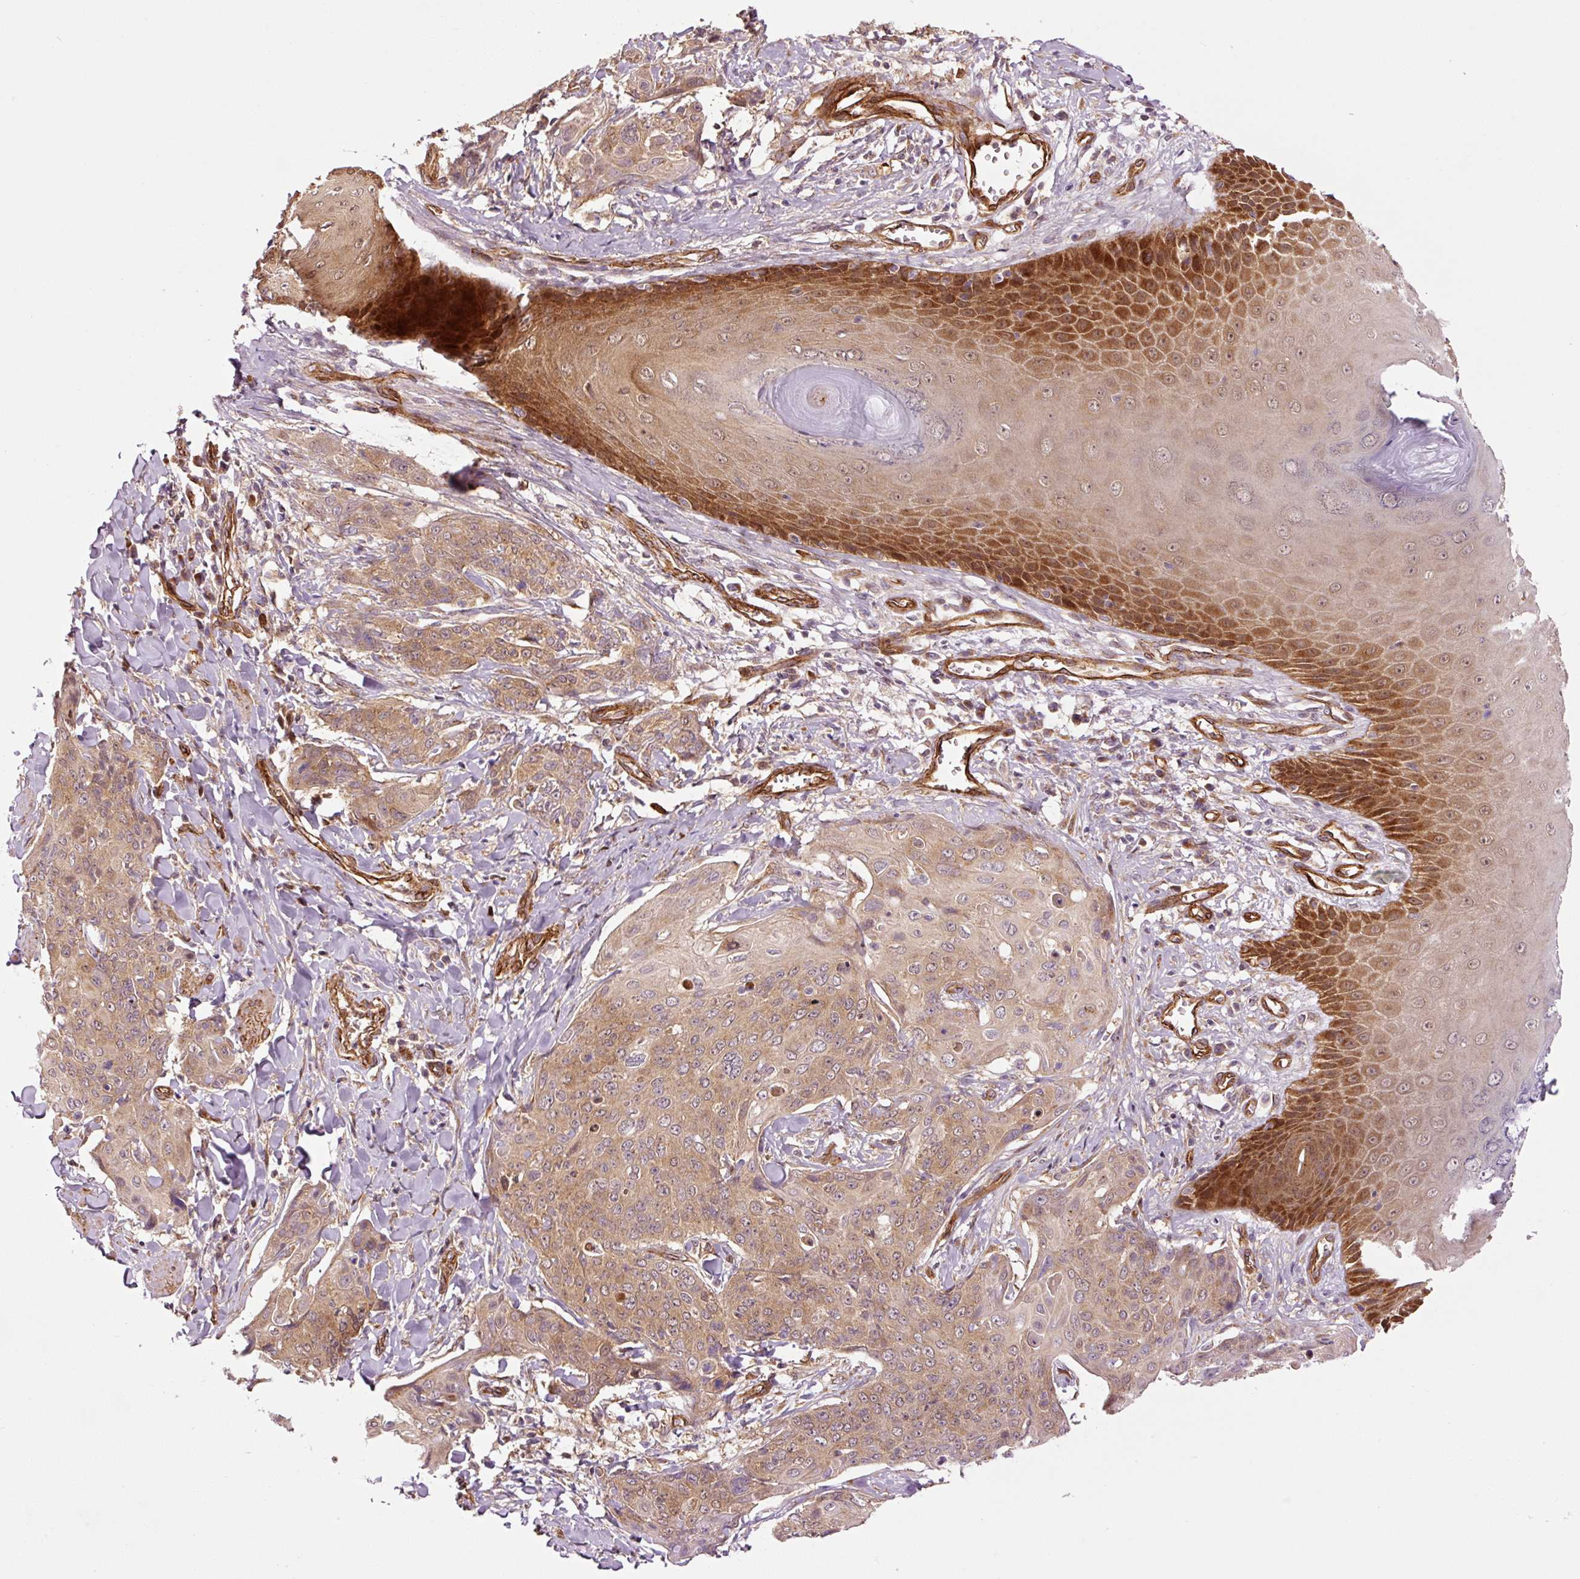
{"staining": {"intensity": "moderate", "quantity": ">75%", "location": "cytoplasmic/membranous"}, "tissue": "skin cancer", "cell_type": "Tumor cells", "image_type": "cancer", "snomed": [{"axis": "morphology", "description": "Squamous cell carcinoma, NOS"}, {"axis": "topography", "description": "Skin"}, {"axis": "topography", "description": "Vulva"}], "caption": "DAB (3,3'-diaminobenzidine) immunohistochemical staining of skin cancer displays moderate cytoplasmic/membranous protein expression in approximately >75% of tumor cells. The protein of interest is stained brown, and the nuclei are stained in blue (DAB IHC with brightfield microscopy, high magnification).", "gene": "PPP1R14B", "patient": {"sex": "female", "age": 85}}